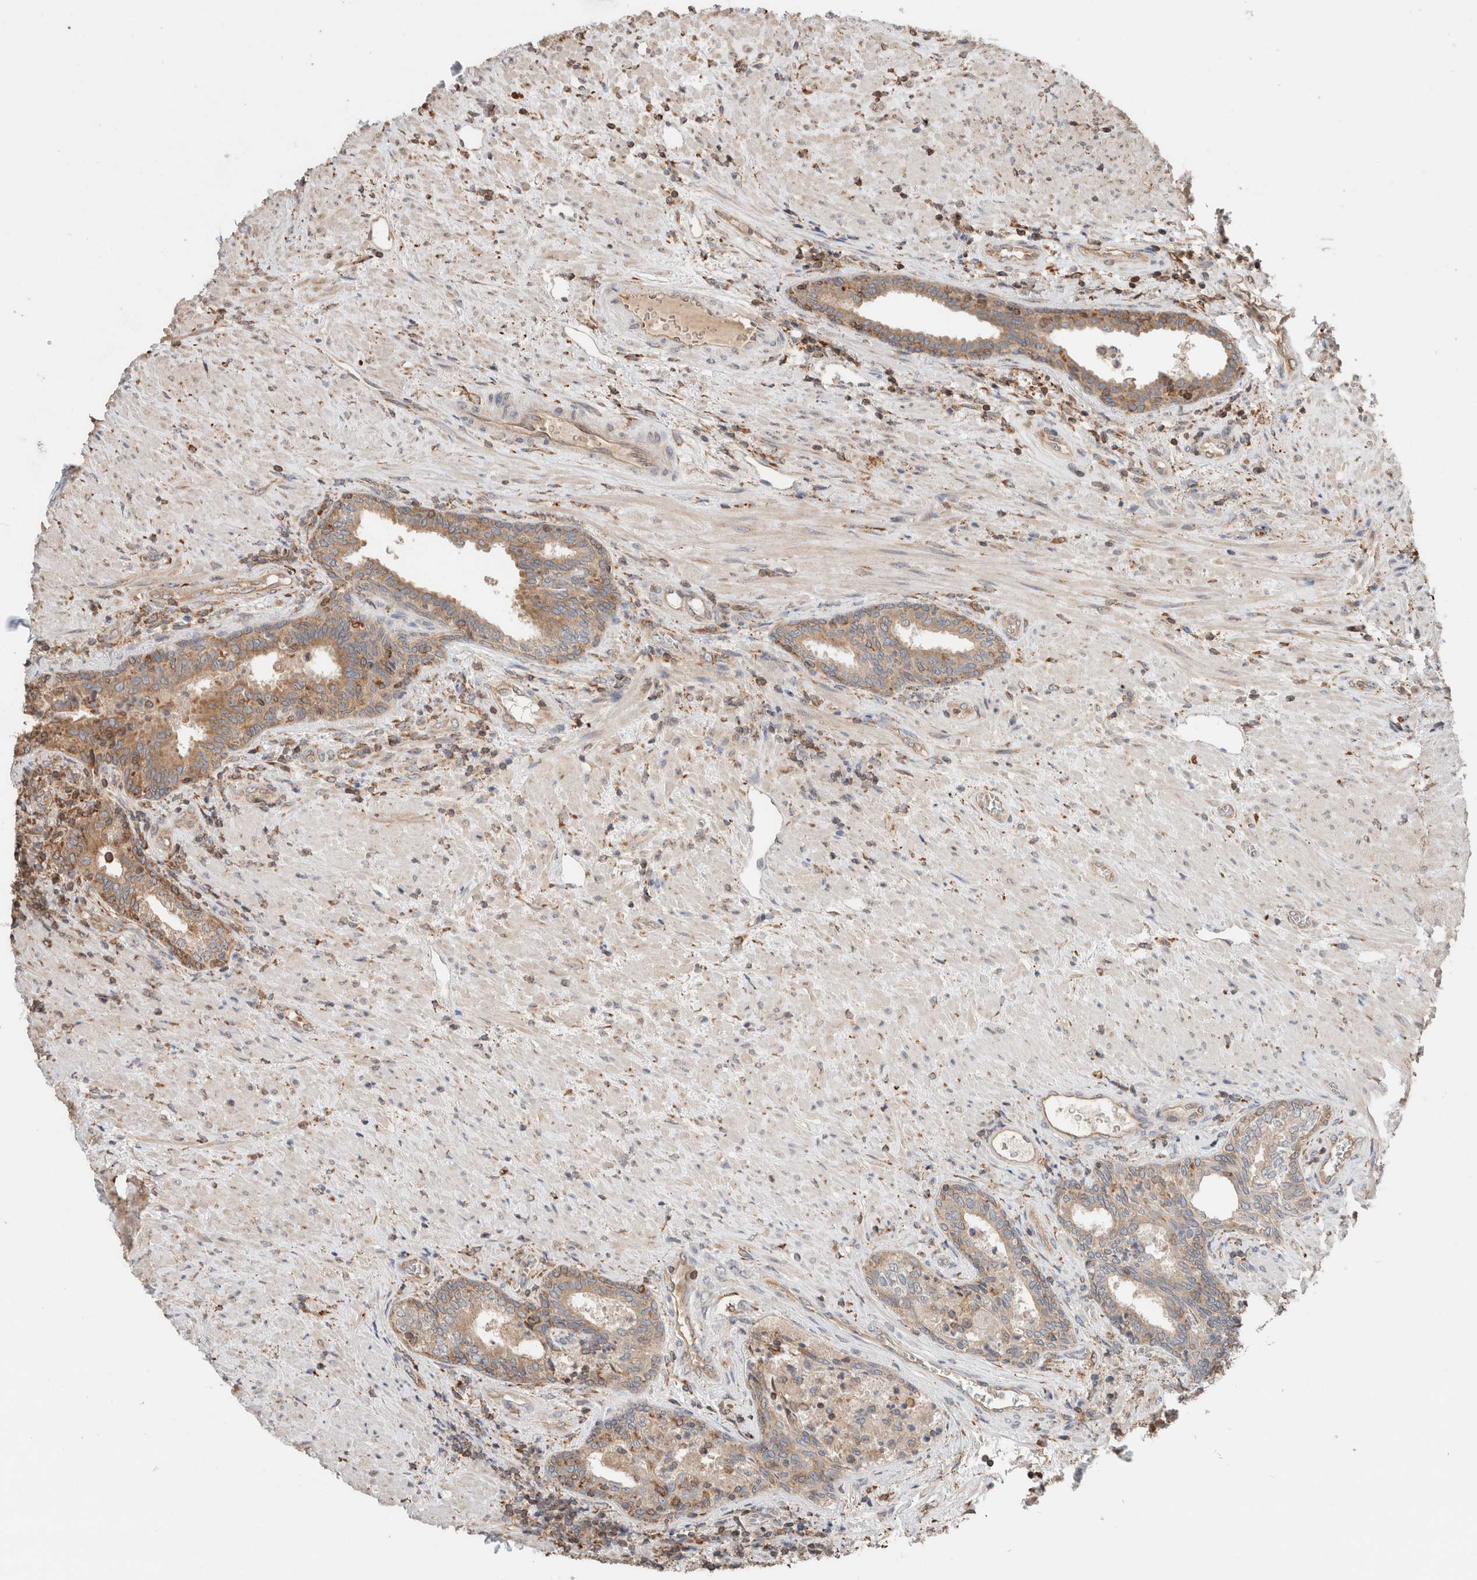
{"staining": {"intensity": "weak", "quantity": ">75%", "location": "cytoplasmic/membranous"}, "tissue": "prostate", "cell_type": "Glandular cells", "image_type": "normal", "snomed": [{"axis": "morphology", "description": "Normal tissue, NOS"}, {"axis": "topography", "description": "Prostate"}], "caption": "Prostate was stained to show a protein in brown. There is low levels of weak cytoplasmic/membranous positivity in about >75% of glandular cells.", "gene": "ERAP2", "patient": {"sex": "male", "age": 76}}